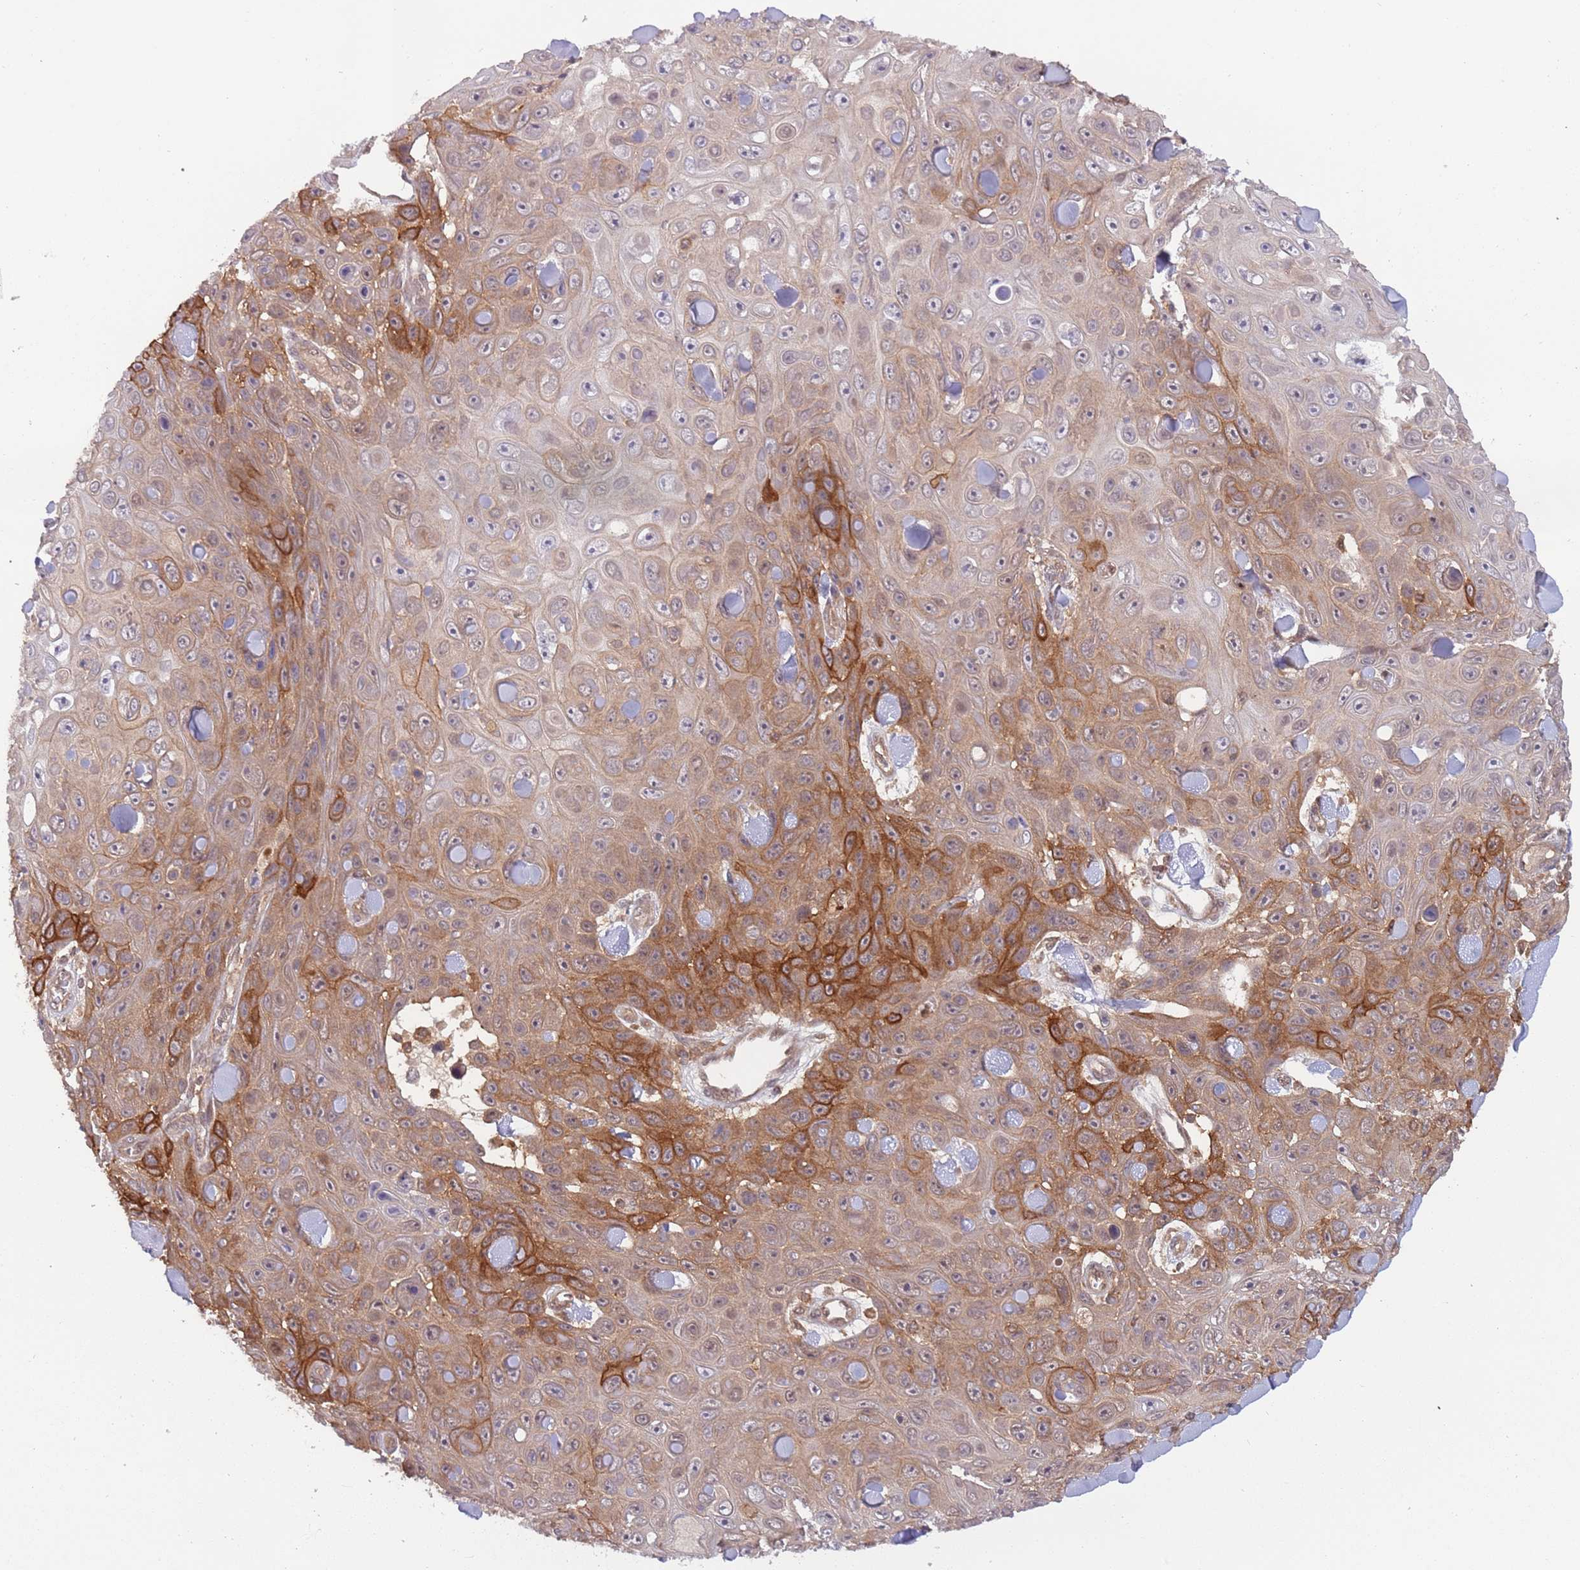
{"staining": {"intensity": "moderate", "quantity": ">75%", "location": "cytoplasmic/membranous"}, "tissue": "skin cancer", "cell_type": "Tumor cells", "image_type": "cancer", "snomed": [{"axis": "morphology", "description": "Squamous cell carcinoma, NOS"}, {"axis": "topography", "description": "Skin"}], "caption": "Skin cancer (squamous cell carcinoma) was stained to show a protein in brown. There is medium levels of moderate cytoplasmic/membranous expression in approximately >75% of tumor cells.", "gene": "GSDMD", "patient": {"sex": "male", "age": 82}}